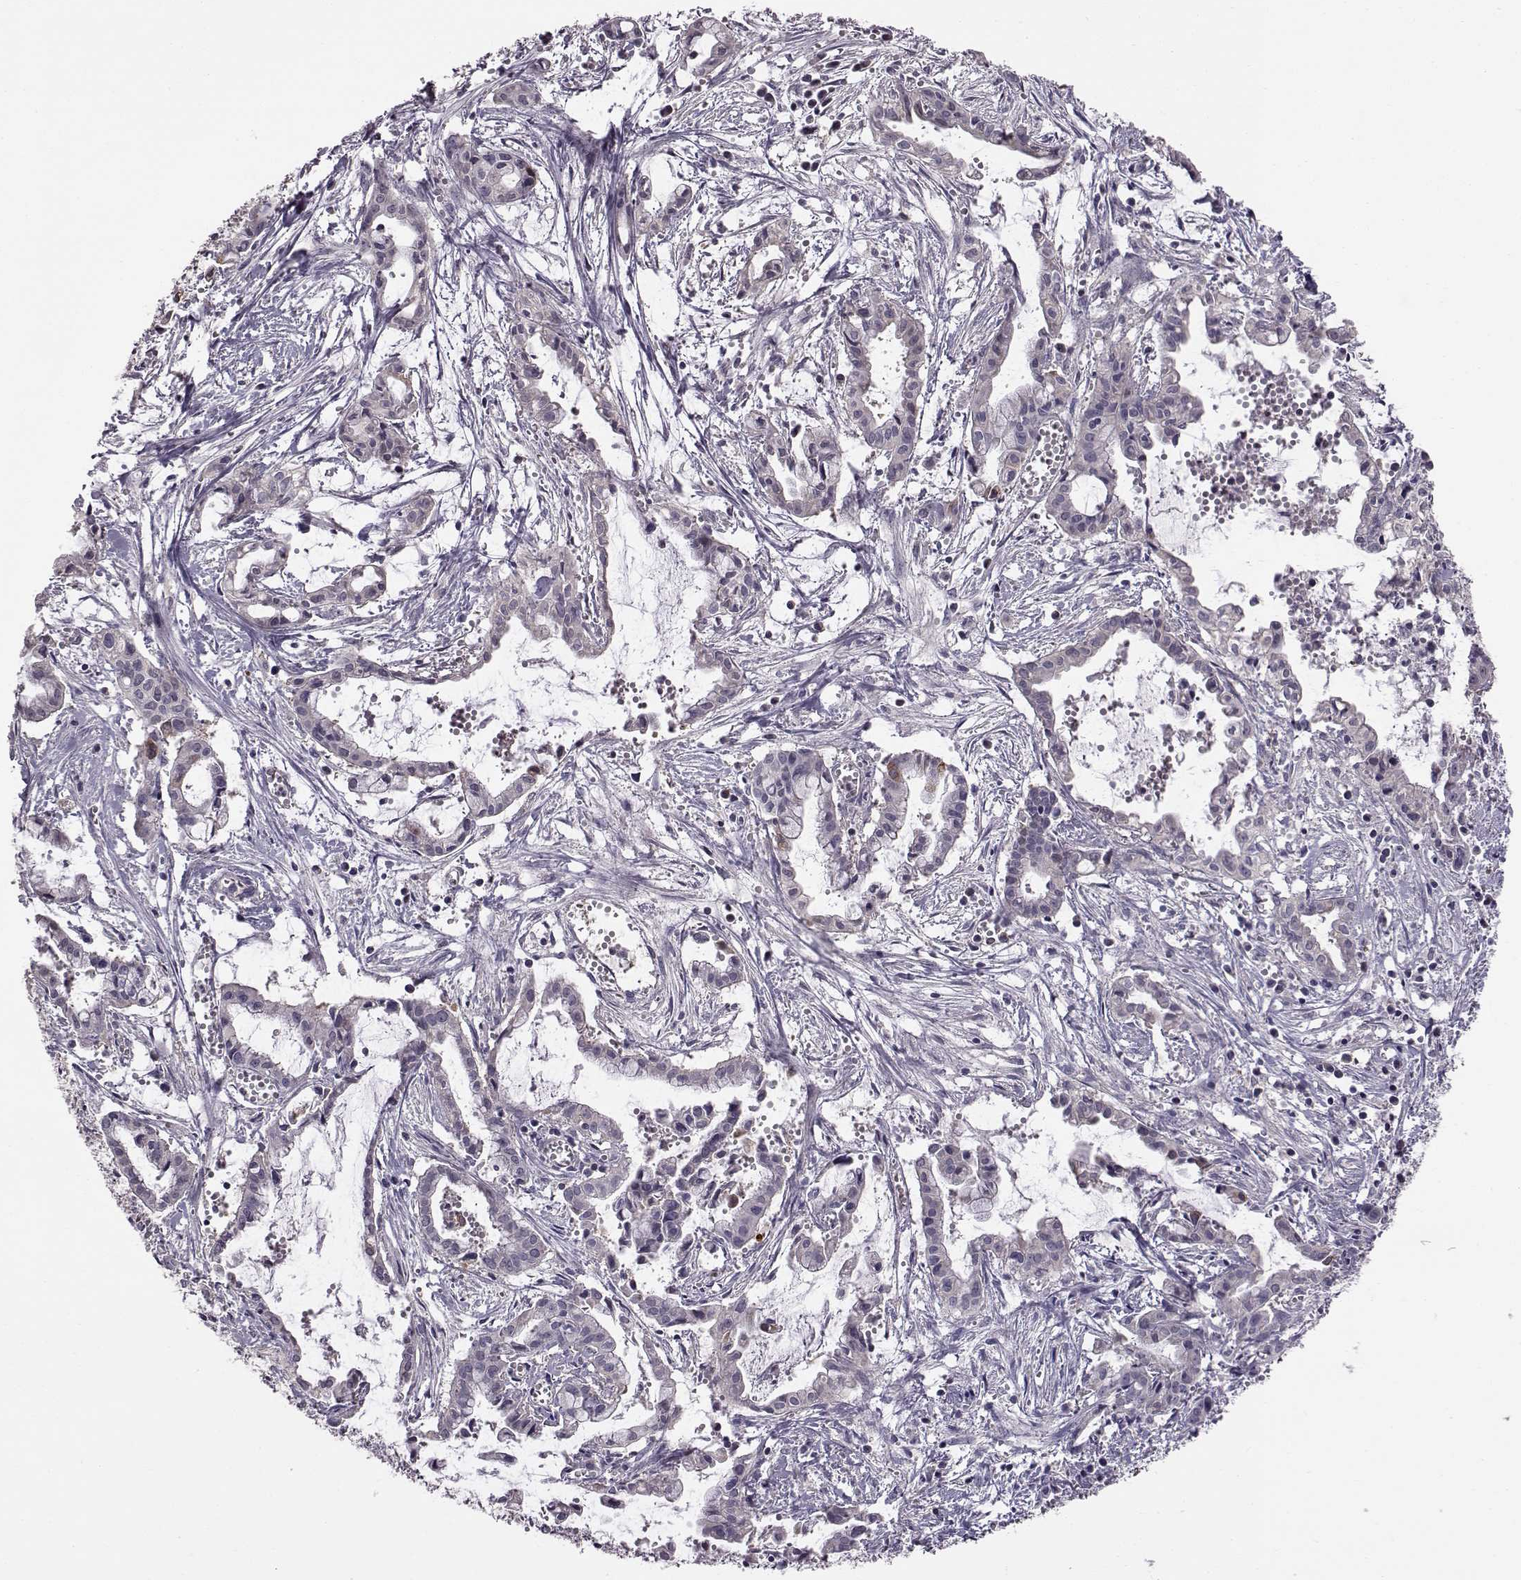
{"staining": {"intensity": "negative", "quantity": "none", "location": "none"}, "tissue": "pancreatic cancer", "cell_type": "Tumor cells", "image_type": "cancer", "snomed": [{"axis": "morphology", "description": "Adenocarcinoma, NOS"}, {"axis": "topography", "description": "Pancreas"}], "caption": "Histopathology image shows no significant protein expression in tumor cells of adenocarcinoma (pancreatic).", "gene": "ADGRG2", "patient": {"sex": "male", "age": 48}}